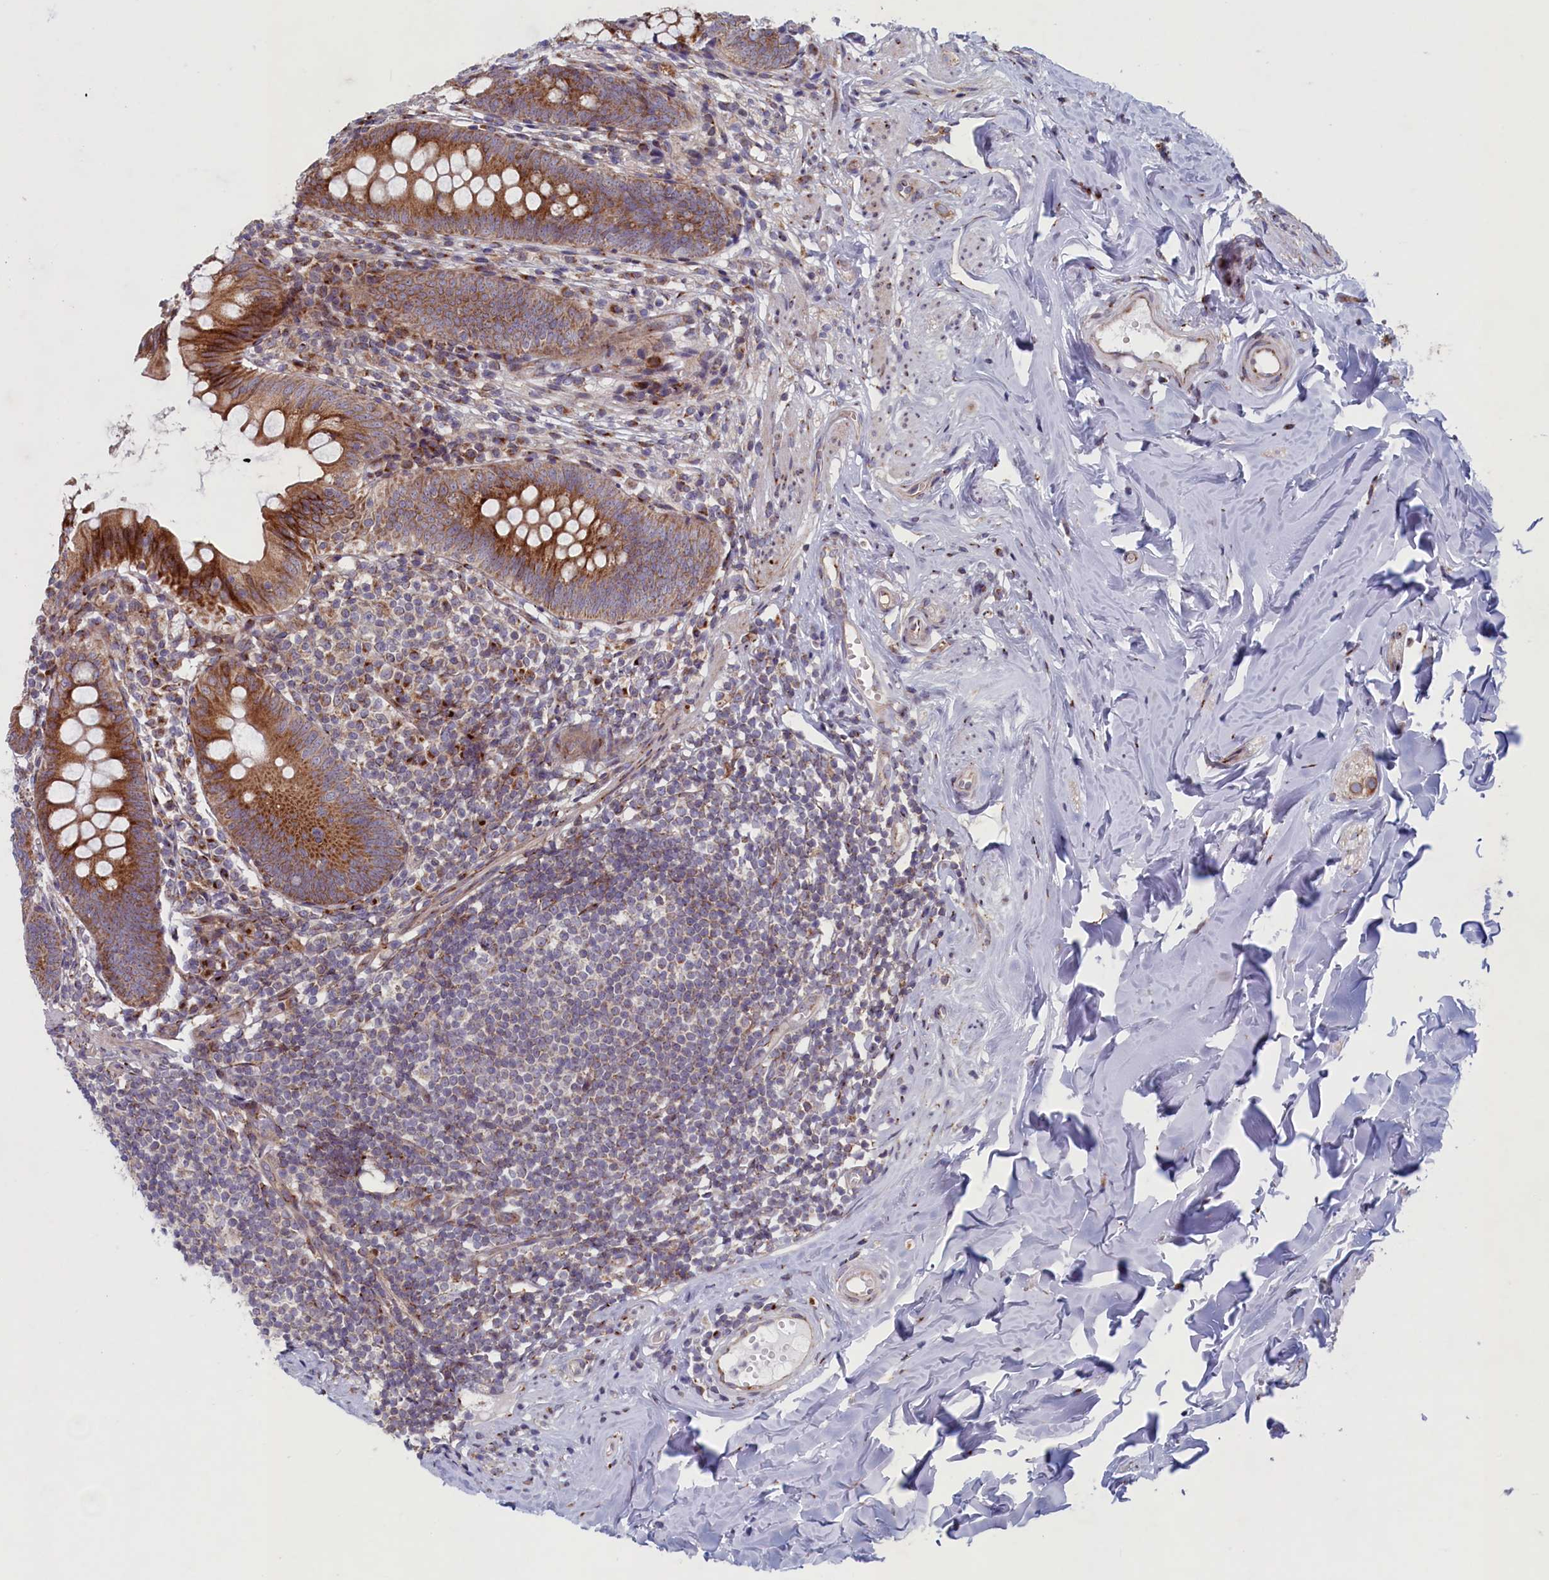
{"staining": {"intensity": "moderate", "quantity": "25%-75%", "location": "cytoplasmic/membranous"}, "tissue": "appendix", "cell_type": "Glandular cells", "image_type": "normal", "snomed": [{"axis": "morphology", "description": "Normal tissue, NOS"}, {"axis": "topography", "description": "Appendix"}], "caption": "Protein staining reveals moderate cytoplasmic/membranous positivity in approximately 25%-75% of glandular cells in unremarkable appendix.", "gene": "MTFMT", "patient": {"sex": "female", "age": 51}}